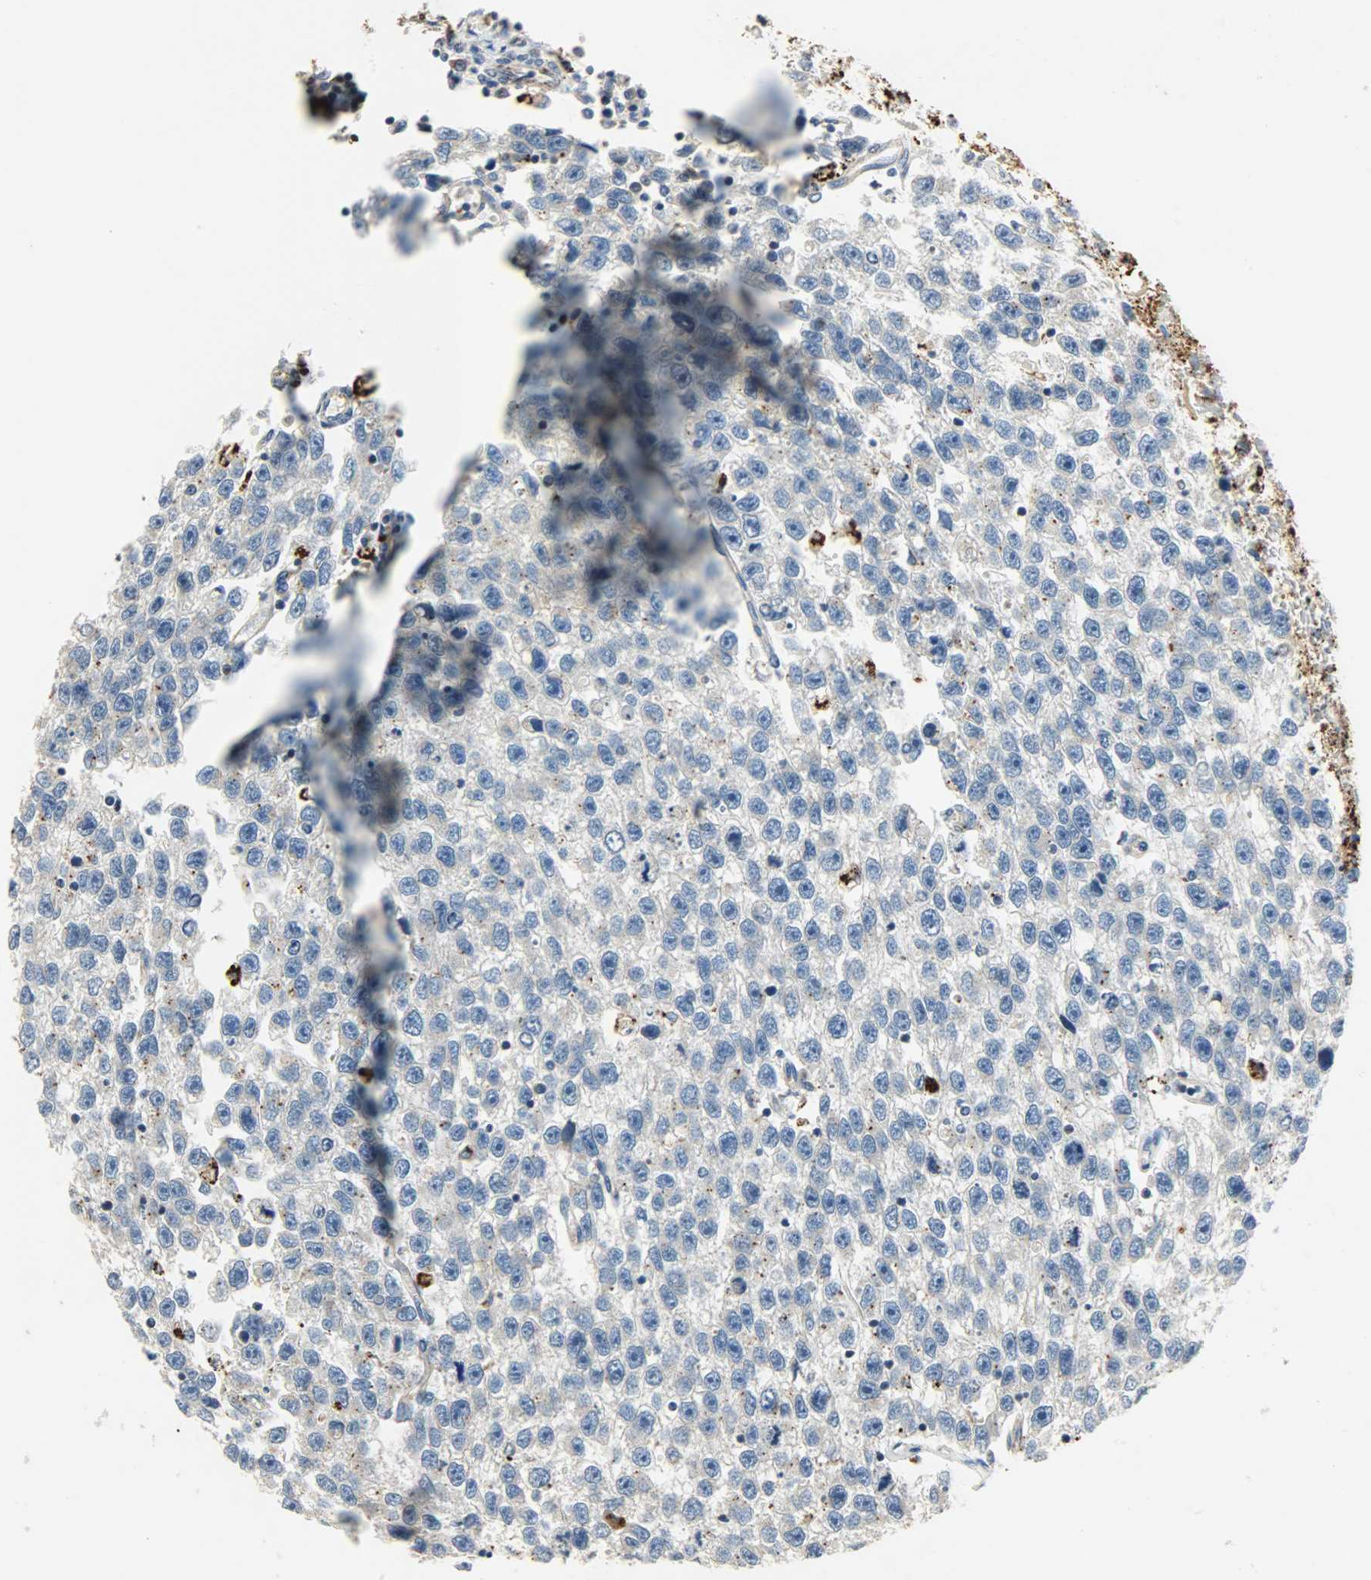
{"staining": {"intensity": "weak", "quantity": "<25%", "location": "cytoplasmic/membranous"}, "tissue": "testis cancer", "cell_type": "Tumor cells", "image_type": "cancer", "snomed": [{"axis": "morphology", "description": "Seminoma, NOS"}, {"axis": "topography", "description": "Testis"}], "caption": "Tumor cells are negative for brown protein staining in testis cancer. (Brightfield microscopy of DAB (3,3'-diaminobenzidine) IHC at high magnification).", "gene": "ASAH1", "patient": {"sex": "male", "age": 33}}